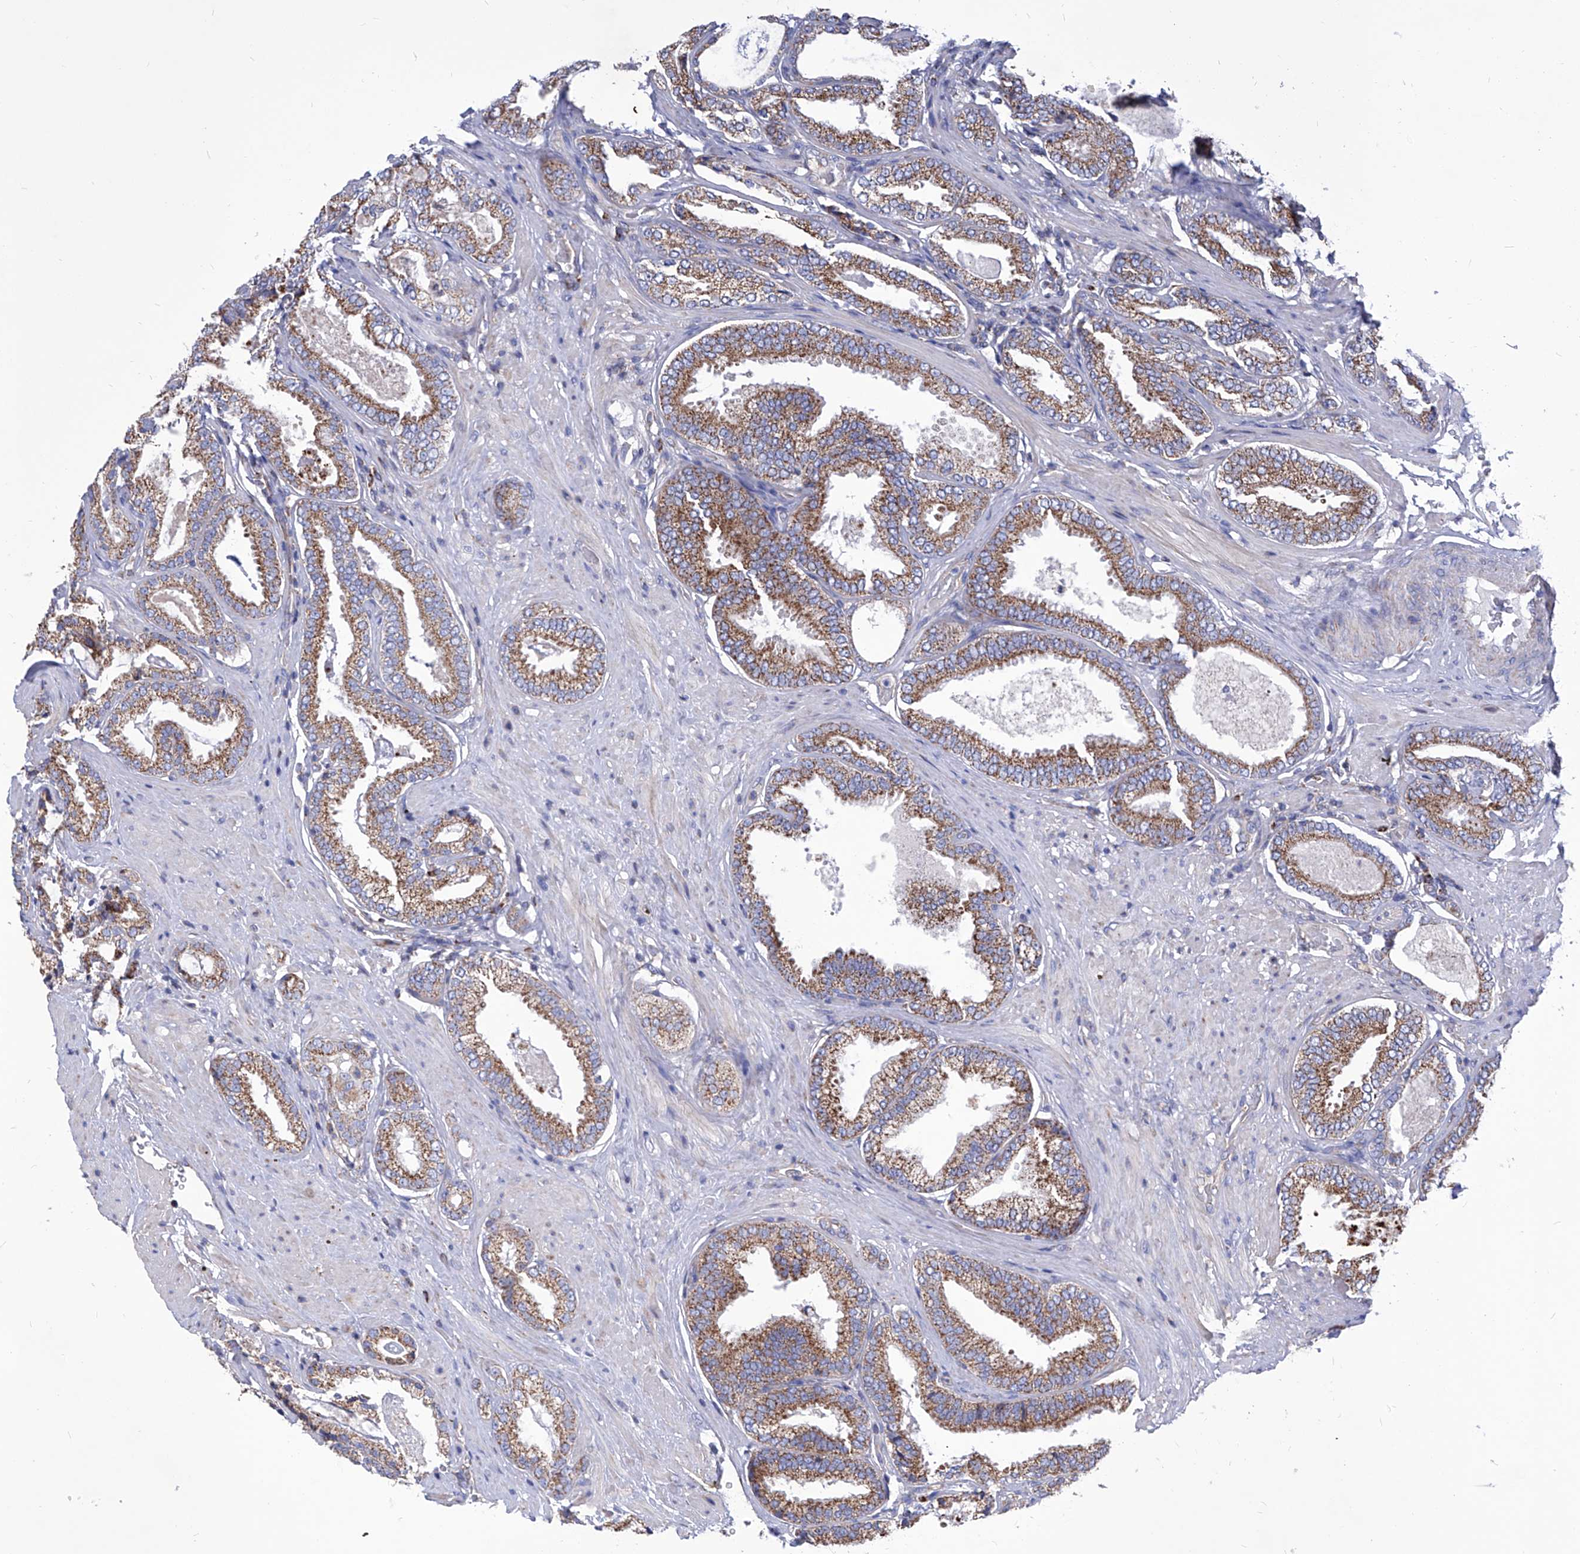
{"staining": {"intensity": "moderate", "quantity": ">75%", "location": "cytoplasmic/membranous"}, "tissue": "prostate cancer", "cell_type": "Tumor cells", "image_type": "cancer", "snomed": [{"axis": "morphology", "description": "Adenocarcinoma, Low grade"}, {"axis": "topography", "description": "Prostate"}], "caption": "Moderate cytoplasmic/membranous expression for a protein is identified in about >75% of tumor cells of prostate adenocarcinoma (low-grade) using immunohistochemistry (IHC).", "gene": "HRNR", "patient": {"sex": "male", "age": 71}}